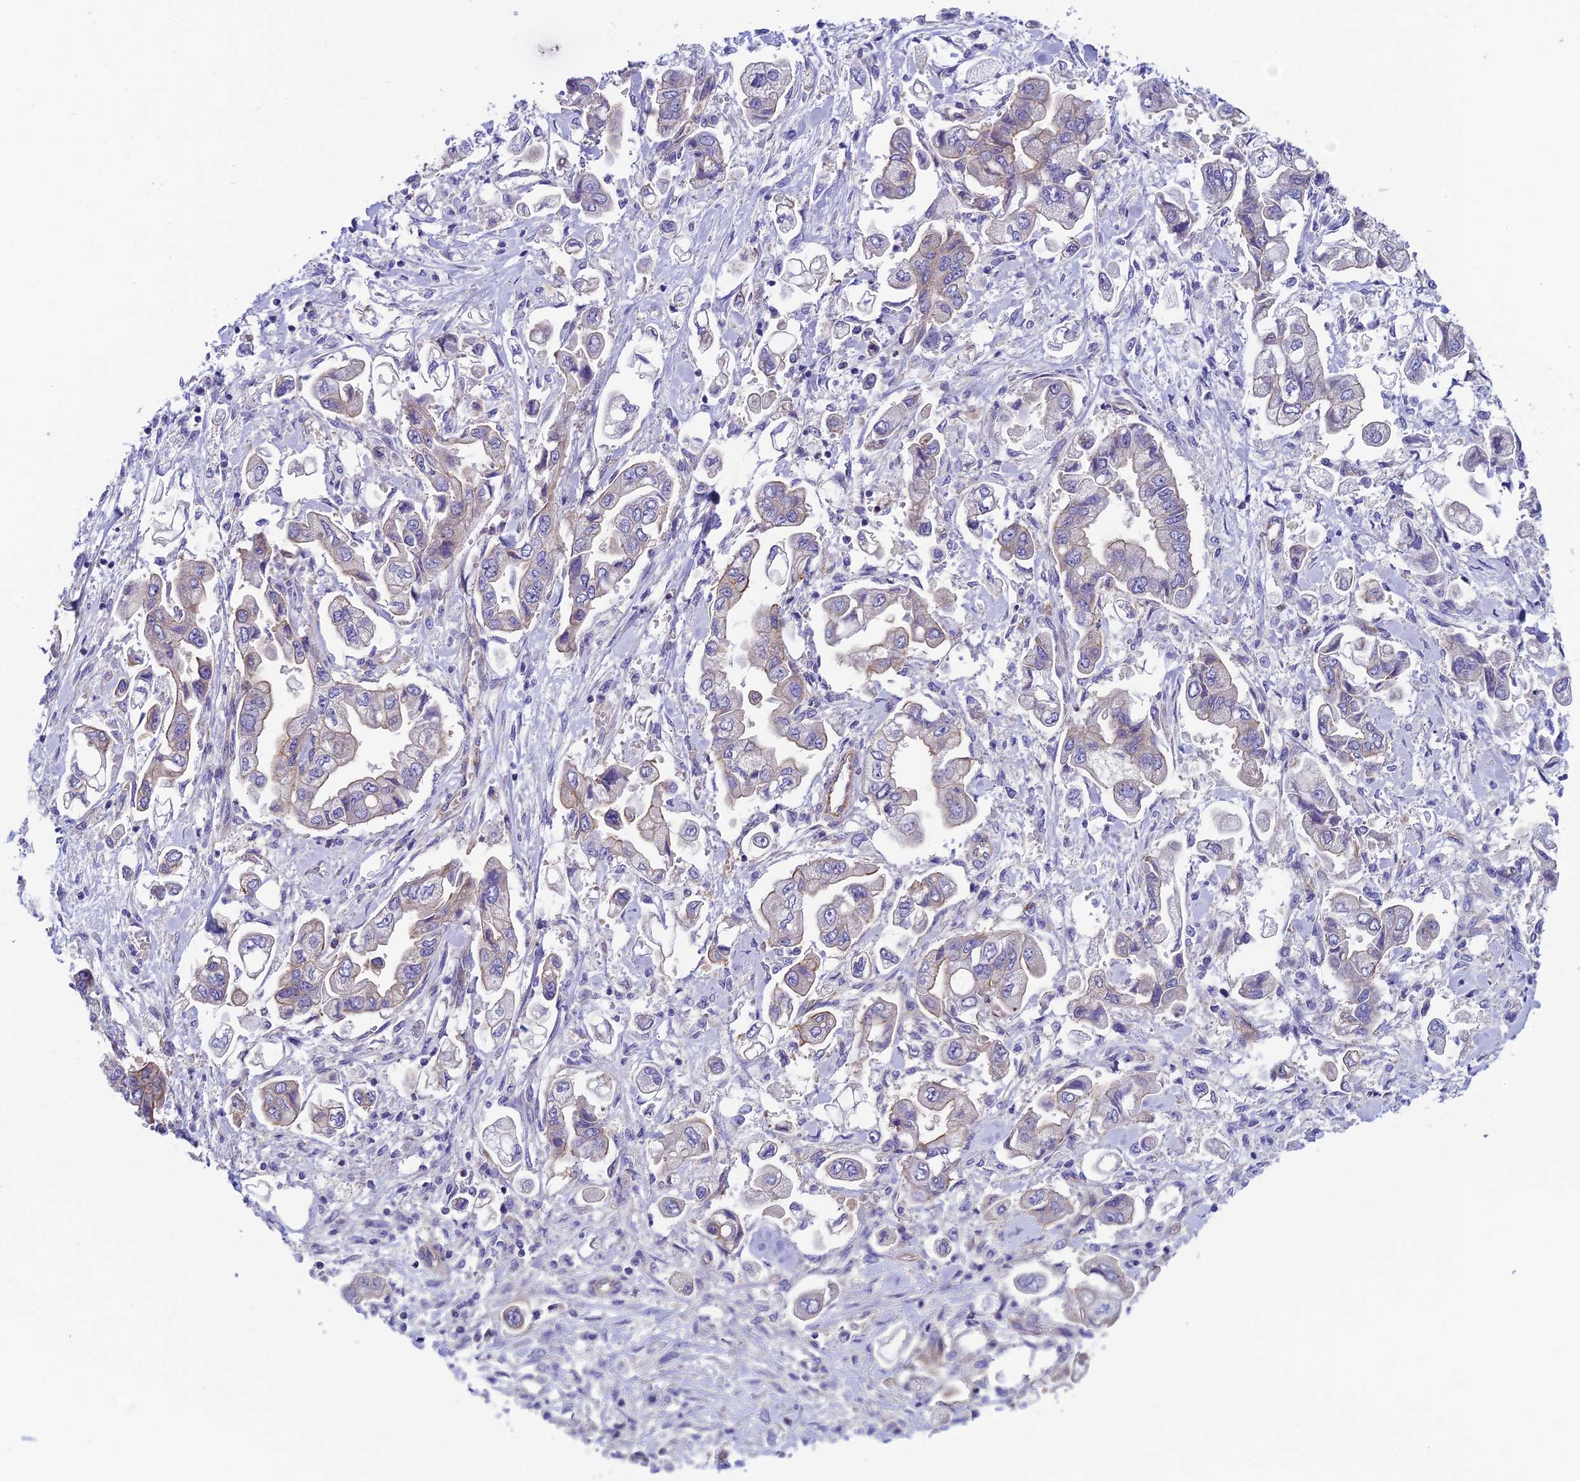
{"staining": {"intensity": "negative", "quantity": "none", "location": "none"}, "tissue": "stomach cancer", "cell_type": "Tumor cells", "image_type": "cancer", "snomed": [{"axis": "morphology", "description": "Adenocarcinoma, NOS"}, {"axis": "topography", "description": "Stomach"}], "caption": "DAB (3,3'-diaminobenzidine) immunohistochemical staining of human stomach cancer shows no significant expression in tumor cells.", "gene": "PPFIA3", "patient": {"sex": "male", "age": 62}}